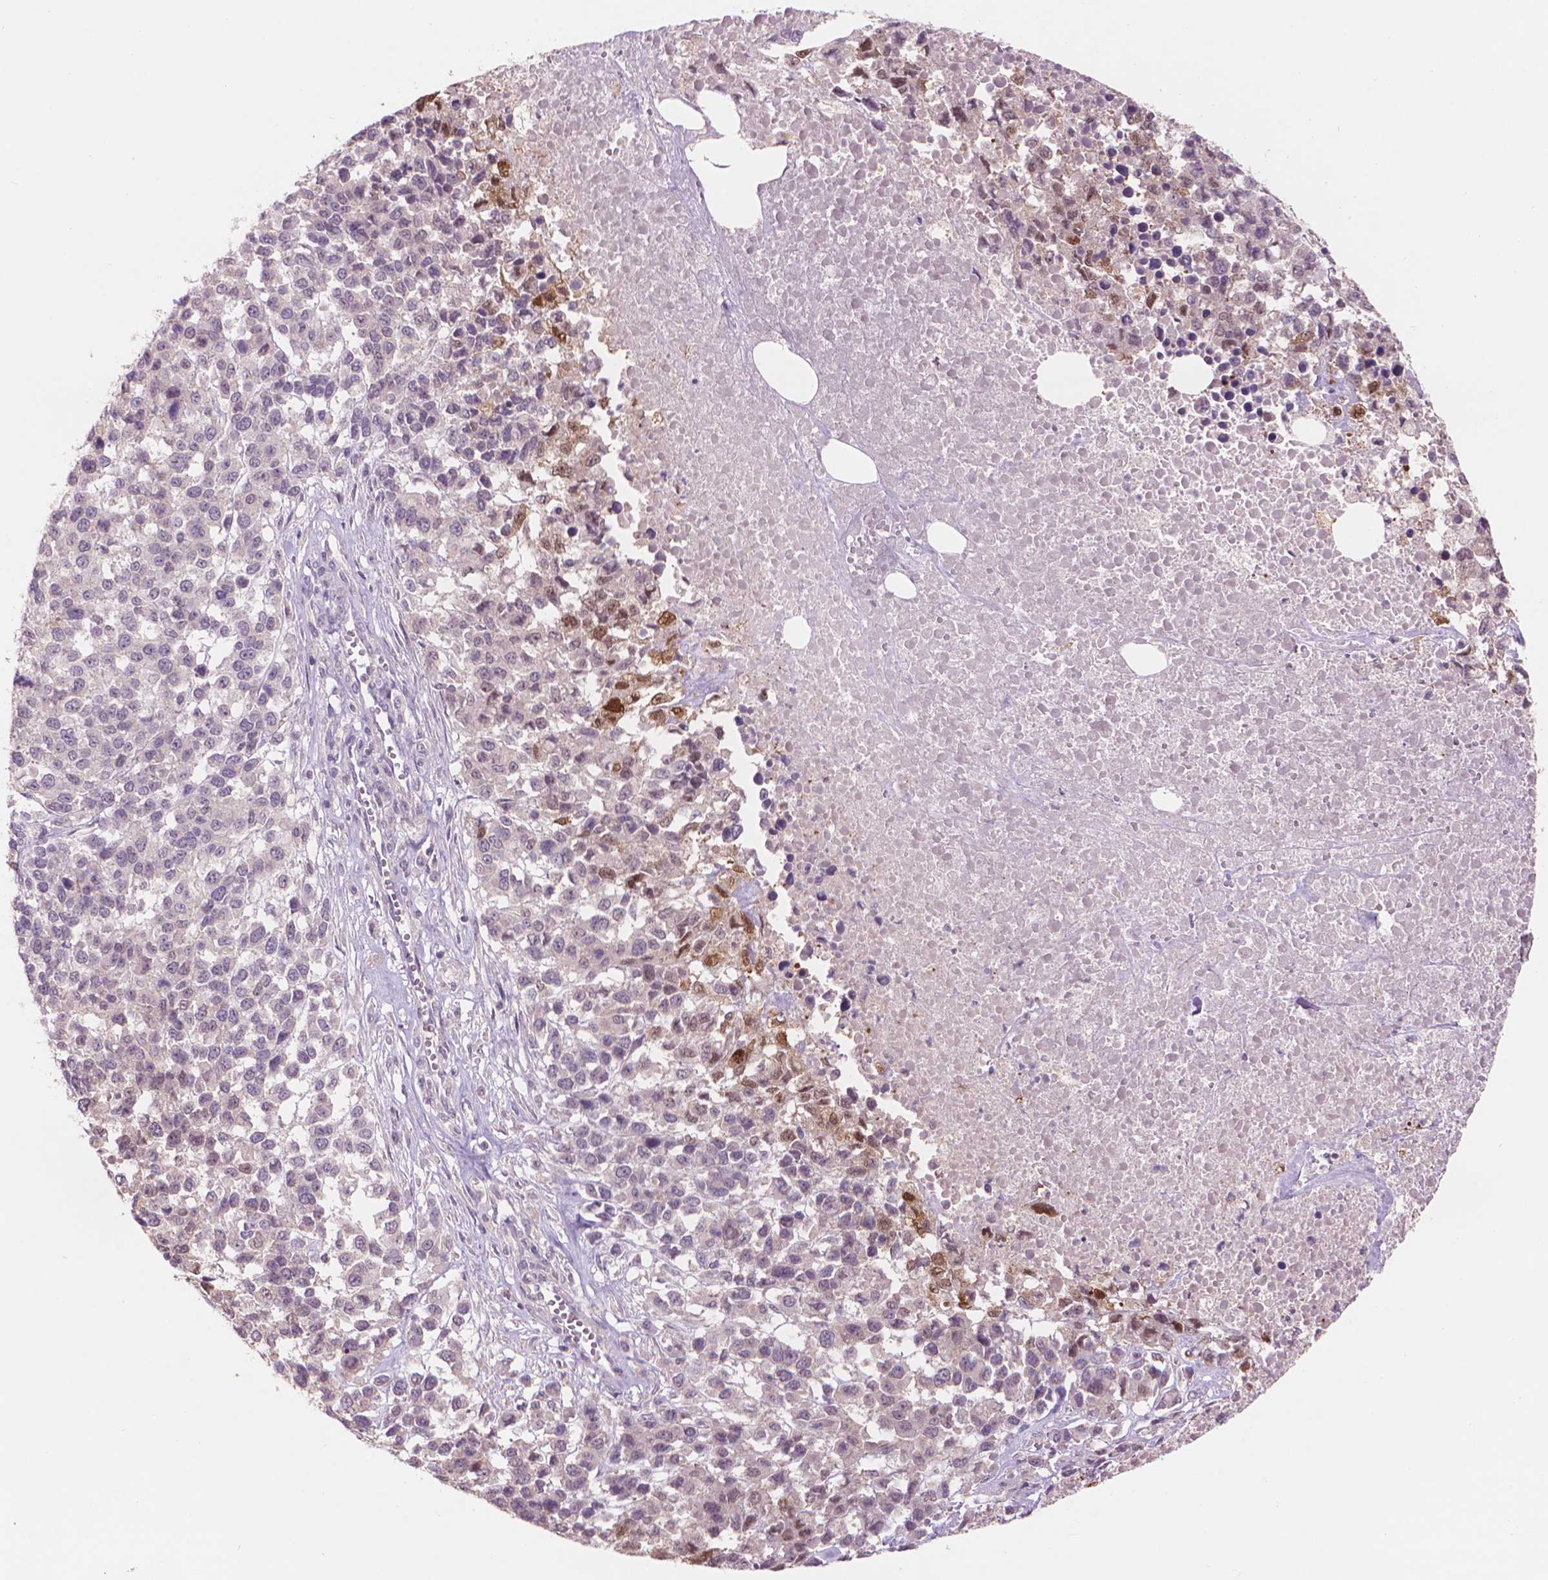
{"staining": {"intensity": "moderate", "quantity": "<25%", "location": "nuclear"}, "tissue": "melanoma", "cell_type": "Tumor cells", "image_type": "cancer", "snomed": [{"axis": "morphology", "description": "Malignant melanoma, Metastatic site"}, {"axis": "topography", "description": "Skin"}], "caption": "Protein expression analysis of melanoma exhibits moderate nuclear positivity in about <25% of tumor cells.", "gene": "ENO2", "patient": {"sex": "male", "age": 84}}